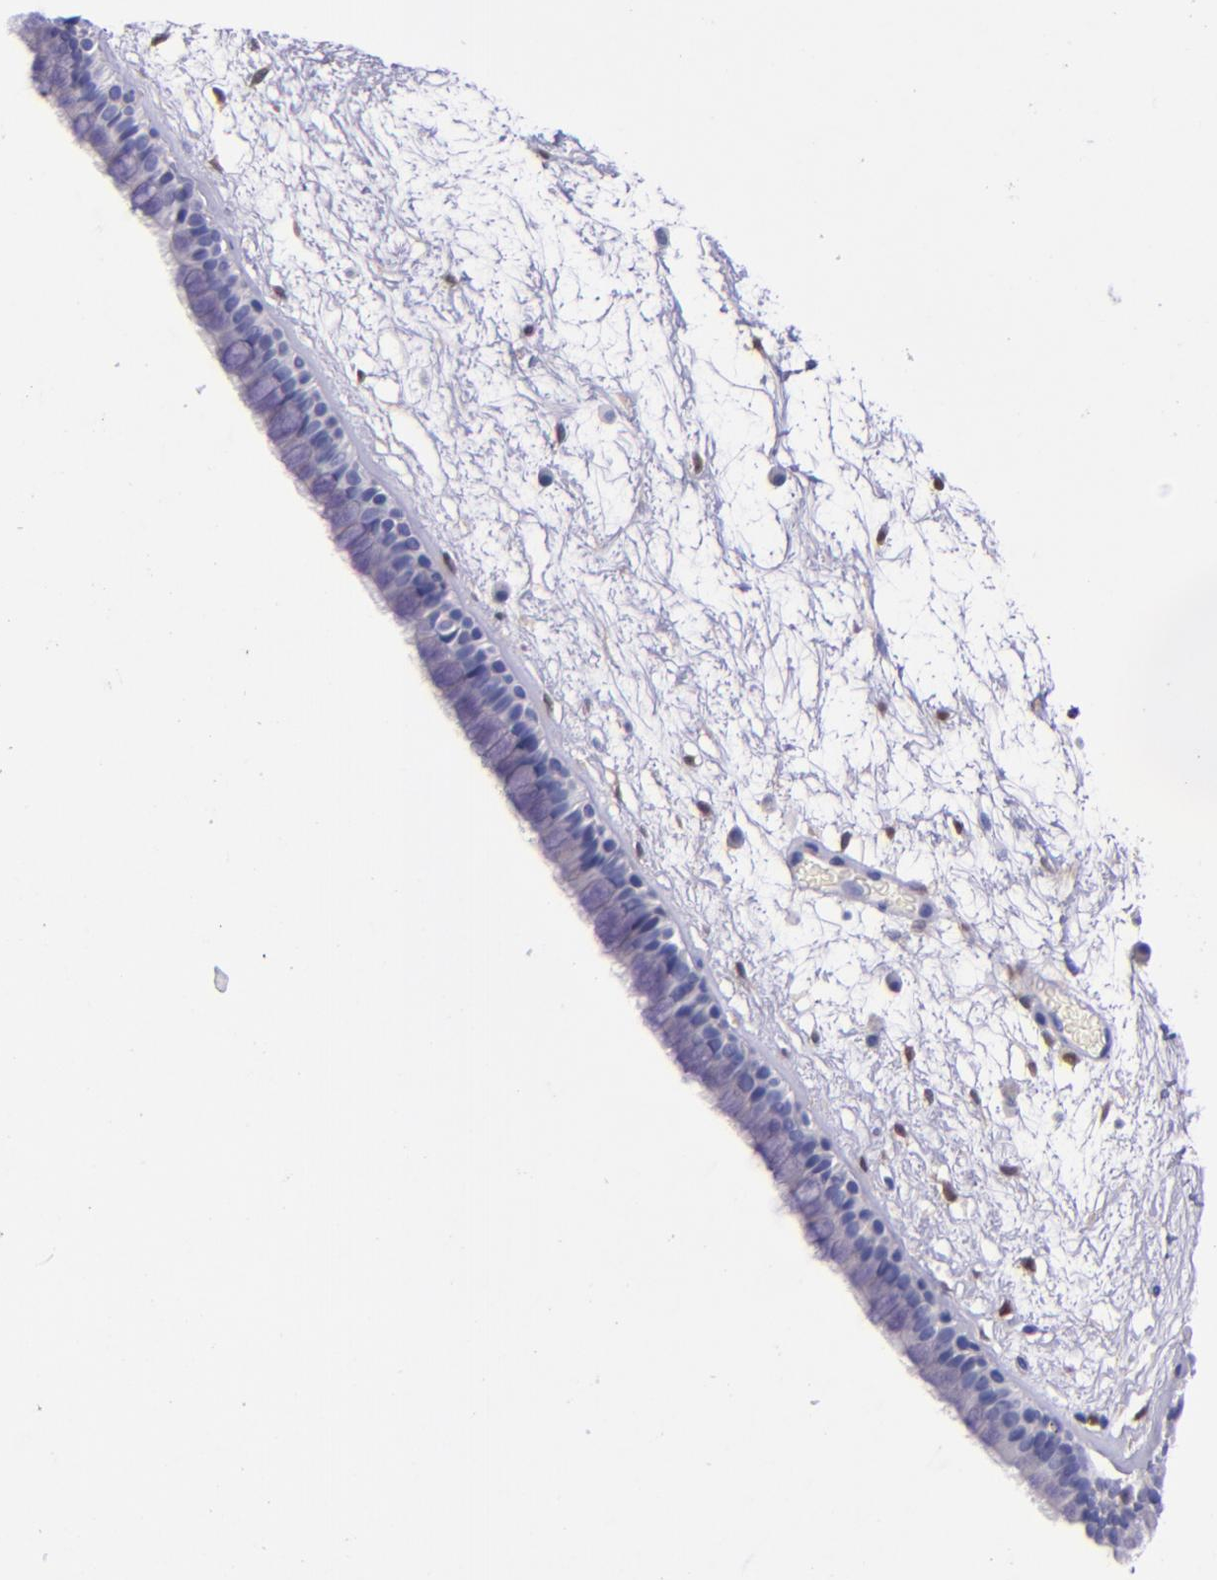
{"staining": {"intensity": "negative", "quantity": "none", "location": "none"}, "tissue": "nasopharynx", "cell_type": "Respiratory epithelial cells", "image_type": "normal", "snomed": [{"axis": "morphology", "description": "Normal tissue, NOS"}, {"axis": "morphology", "description": "Inflammation, NOS"}, {"axis": "topography", "description": "Nasopharynx"}], "caption": "Human nasopharynx stained for a protein using IHC reveals no staining in respiratory epithelial cells.", "gene": "LGALS1", "patient": {"sex": "male", "age": 48}}